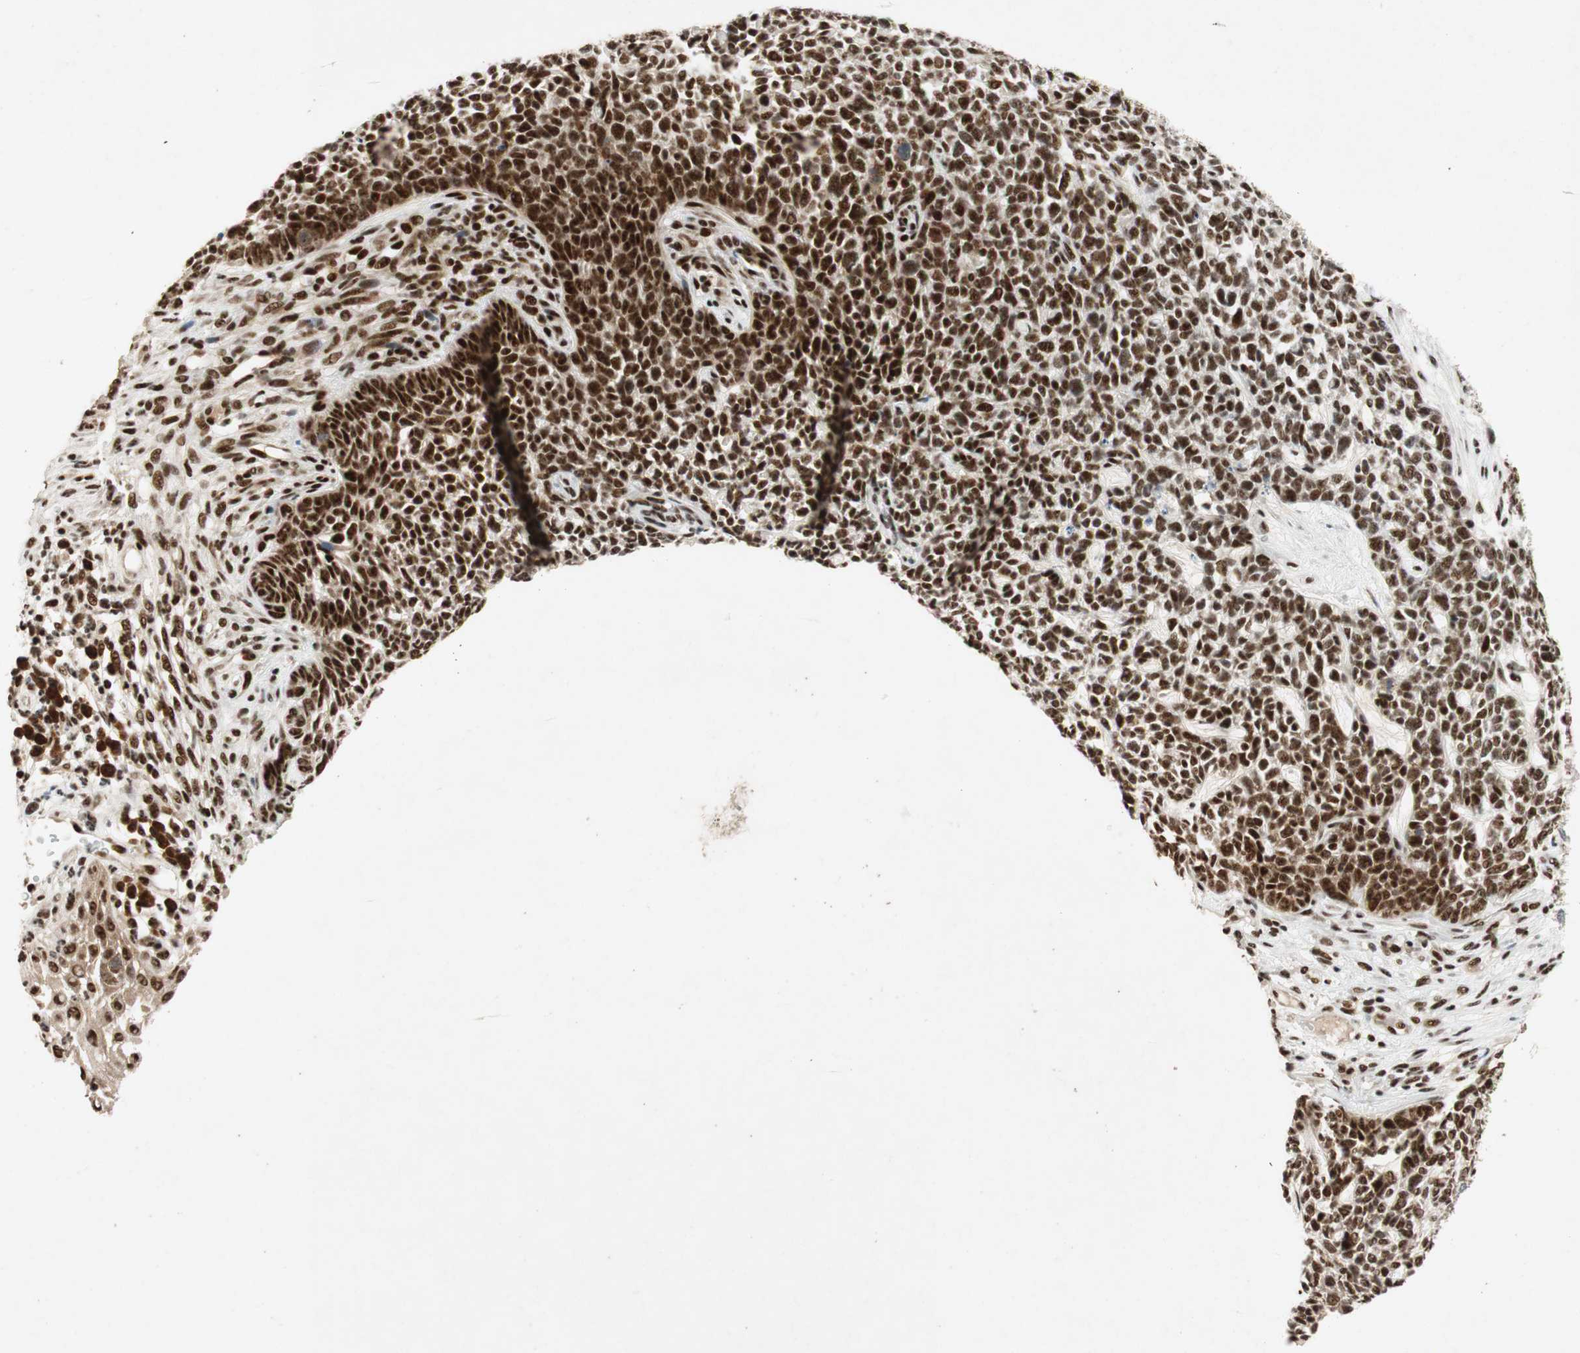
{"staining": {"intensity": "strong", "quantity": ">75%", "location": "nuclear"}, "tissue": "skin cancer", "cell_type": "Tumor cells", "image_type": "cancer", "snomed": [{"axis": "morphology", "description": "Basal cell carcinoma"}, {"axis": "topography", "description": "Skin"}], "caption": "Human skin cancer stained with a brown dye displays strong nuclear positive positivity in about >75% of tumor cells.", "gene": "NCBP3", "patient": {"sex": "female", "age": 84}}